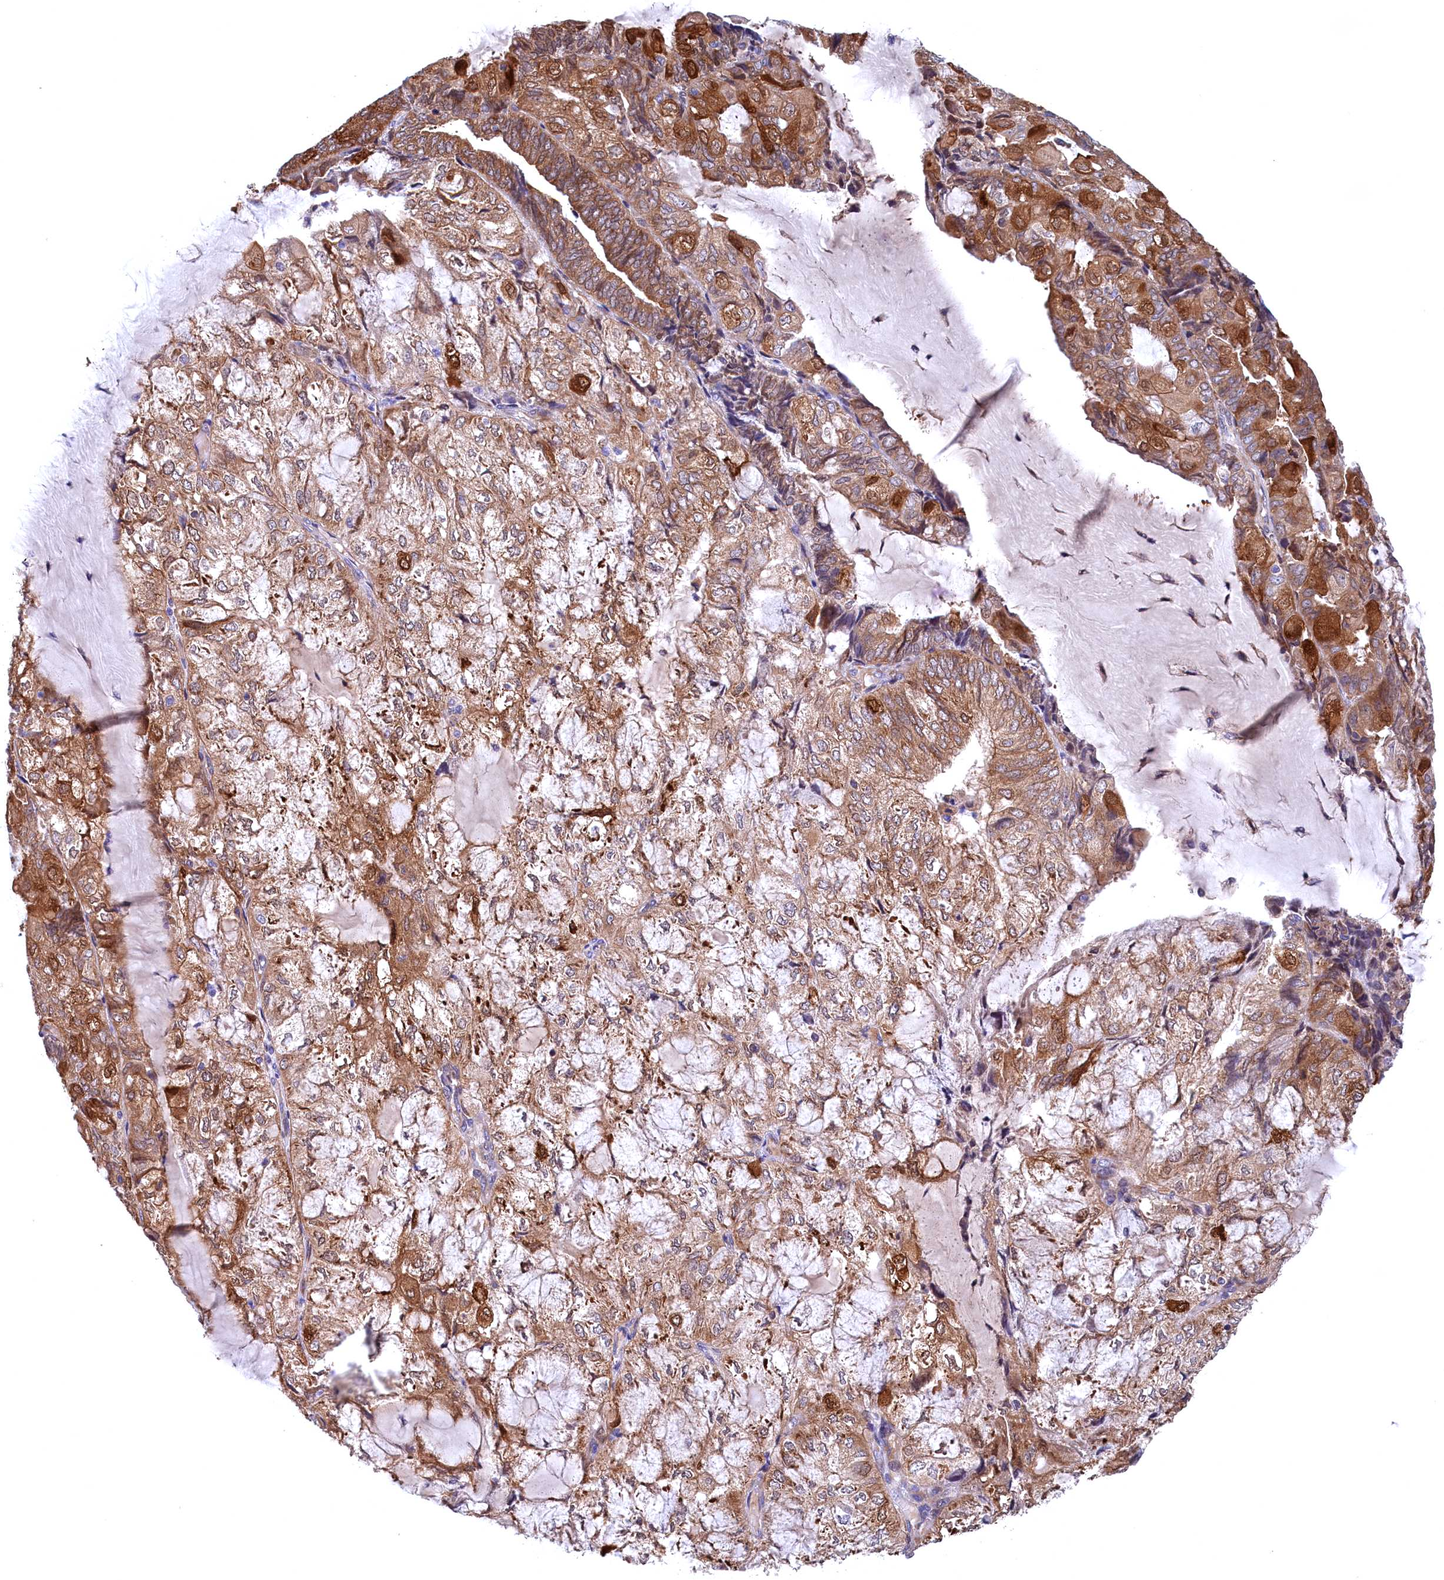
{"staining": {"intensity": "strong", "quantity": "25%-75%", "location": "cytoplasmic/membranous"}, "tissue": "endometrial cancer", "cell_type": "Tumor cells", "image_type": "cancer", "snomed": [{"axis": "morphology", "description": "Adenocarcinoma, NOS"}, {"axis": "topography", "description": "Endometrium"}], "caption": "DAB immunohistochemical staining of human adenocarcinoma (endometrial) exhibits strong cytoplasmic/membranous protein expression in about 25%-75% of tumor cells. The protein of interest is stained brown, and the nuclei are stained in blue (DAB (3,3'-diaminobenzidine) IHC with brightfield microscopy, high magnification).", "gene": "JPT2", "patient": {"sex": "female", "age": 81}}